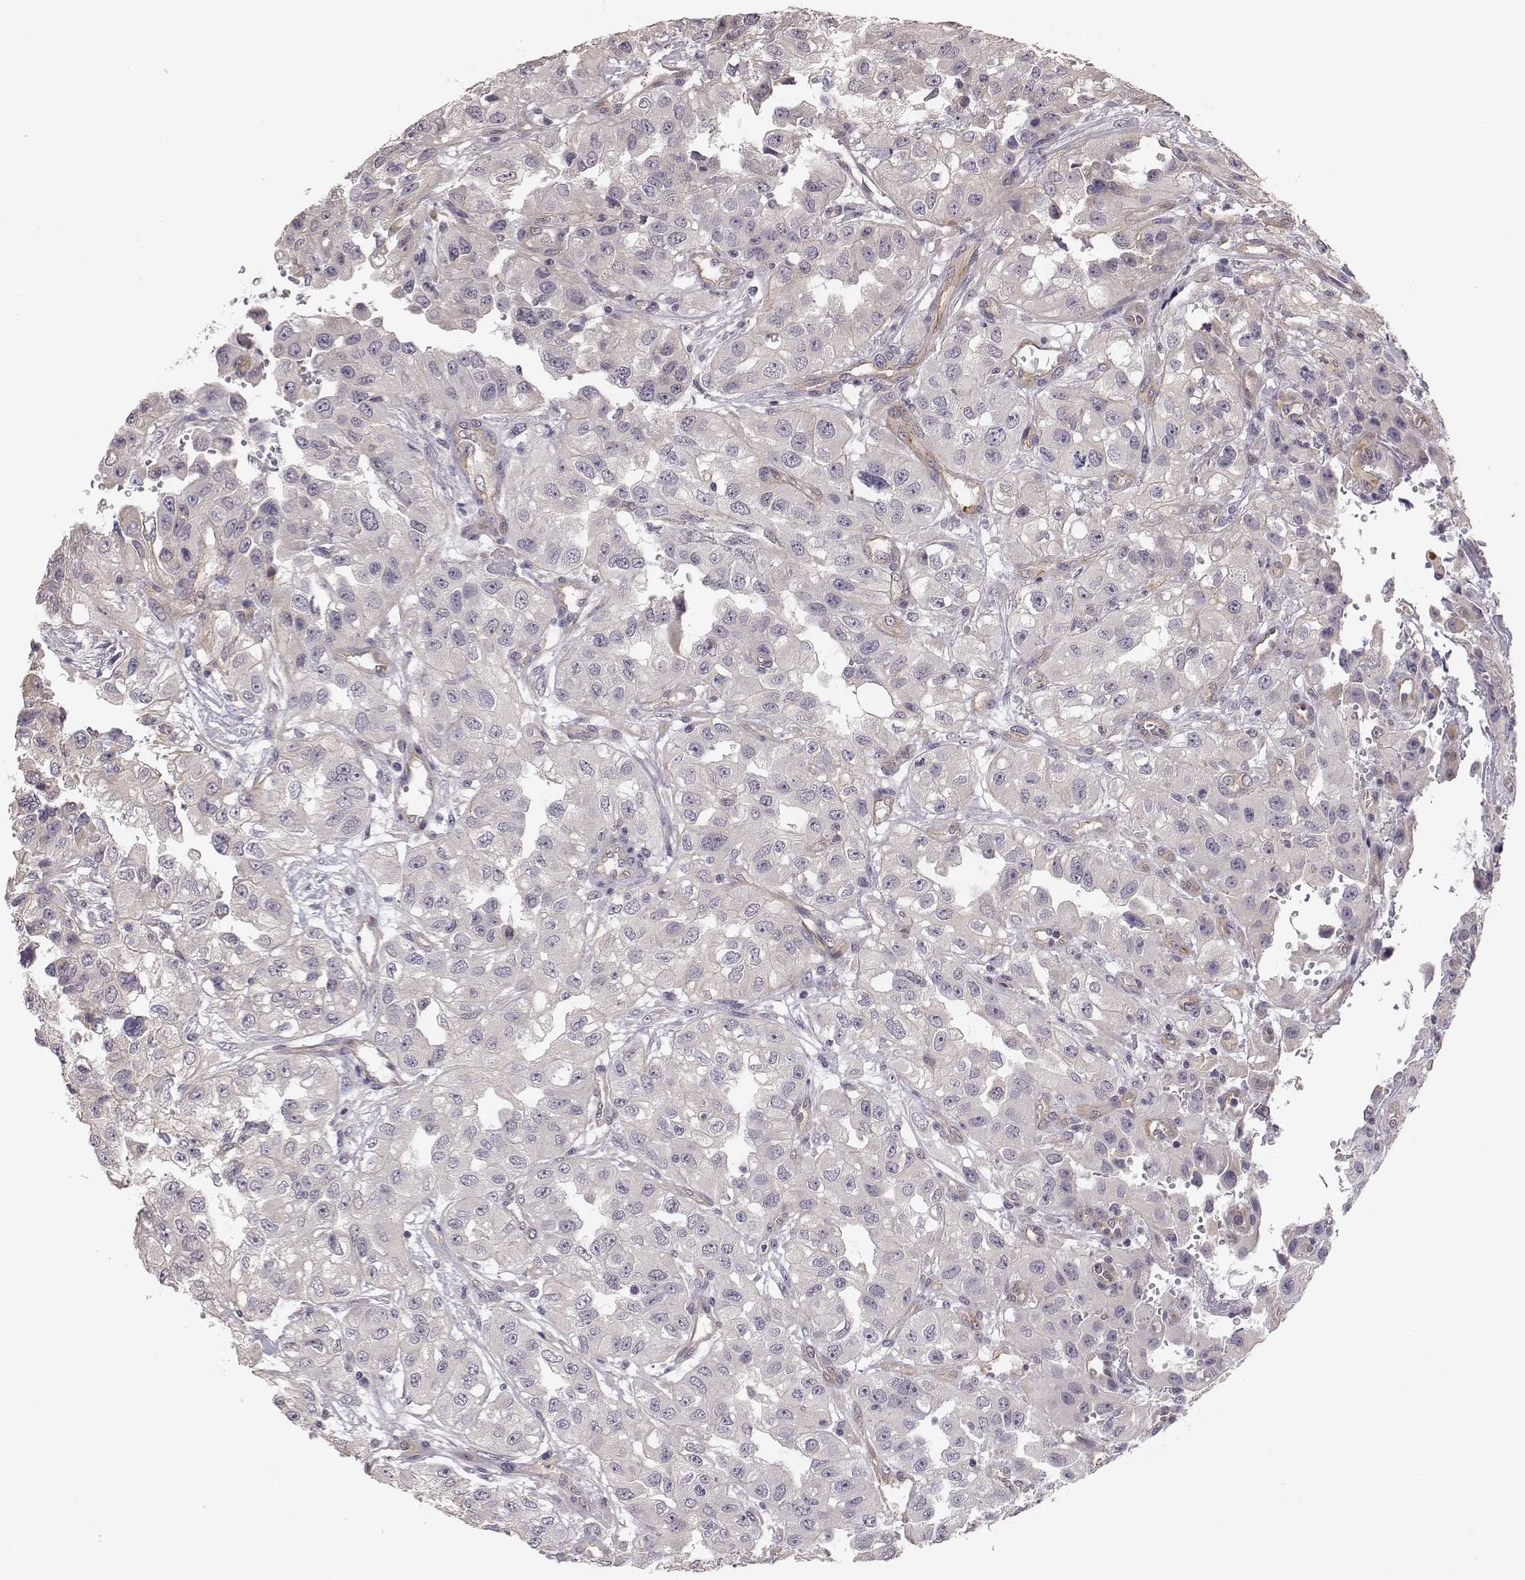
{"staining": {"intensity": "negative", "quantity": "none", "location": "none"}, "tissue": "renal cancer", "cell_type": "Tumor cells", "image_type": "cancer", "snomed": [{"axis": "morphology", "description": "Adenocarcinoma, NOS"}, {"axis": "topography", "description": "Kidney"}], "caption": "Tumor cells show no significant protein positivity in adenocarcinoma (renal).", "gene": "SCARF1", "patient": {"sex": "male", "age": 64}}